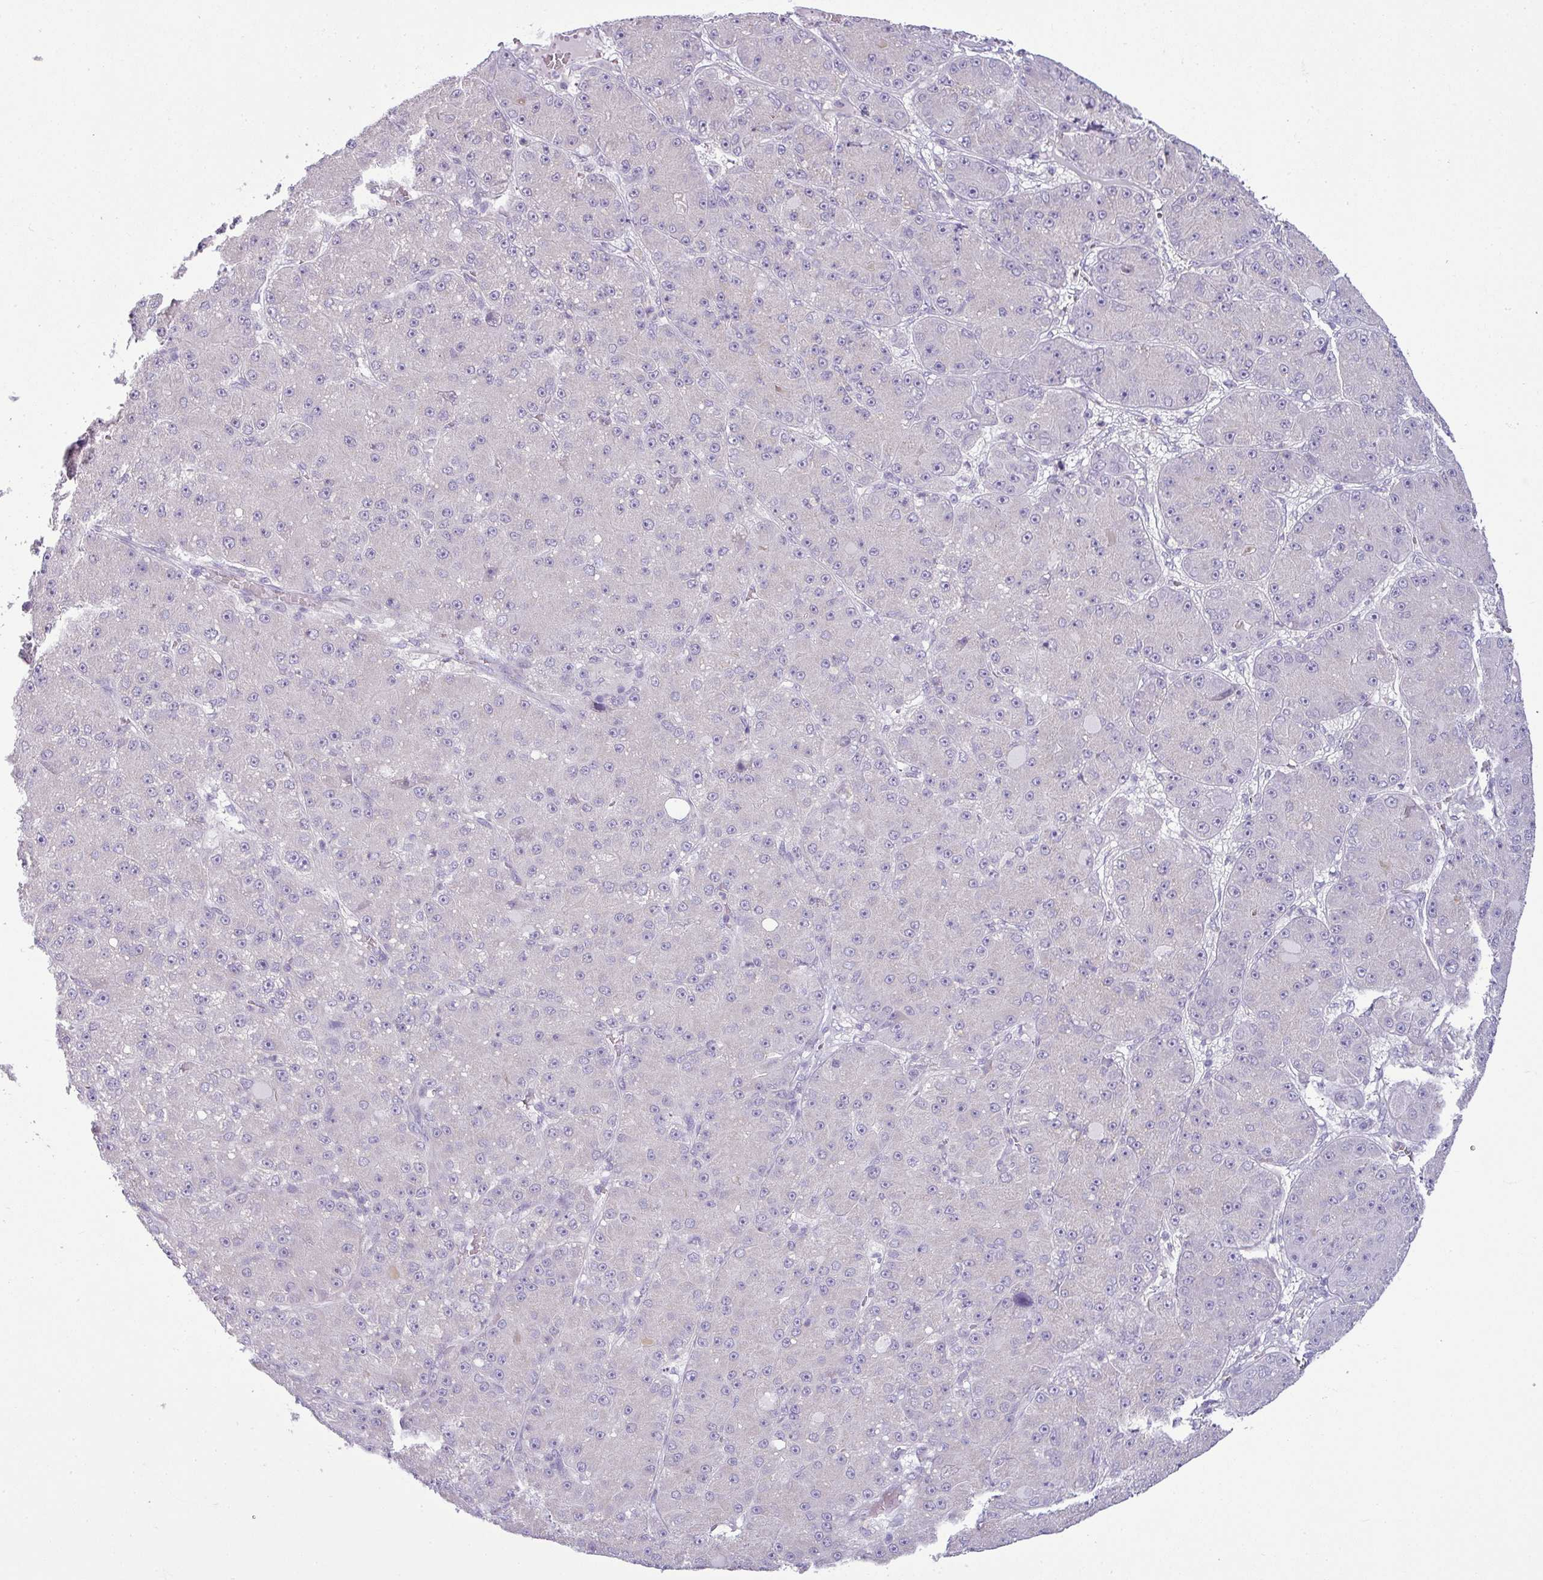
{"staining": {"intensity": "negative", "quantity": "none", "location": "none"}, "tissue": "liver cancer", "cell_type": "Tumor cells", "image_type": "cancer", "snomed": [{"axis": "morphology", "description": "Carcinoma, Hepatocellular, NOS"}, {"axis": "topography", "description": "Liver"}], "caption": "This is a histopathology image of immunohistochemistry staining of liver hepatocellular carcinoma, which shows no positivity in tumor cells.", "gene": "HBEGF", "patient": {"sex": "male", "age": 67}}